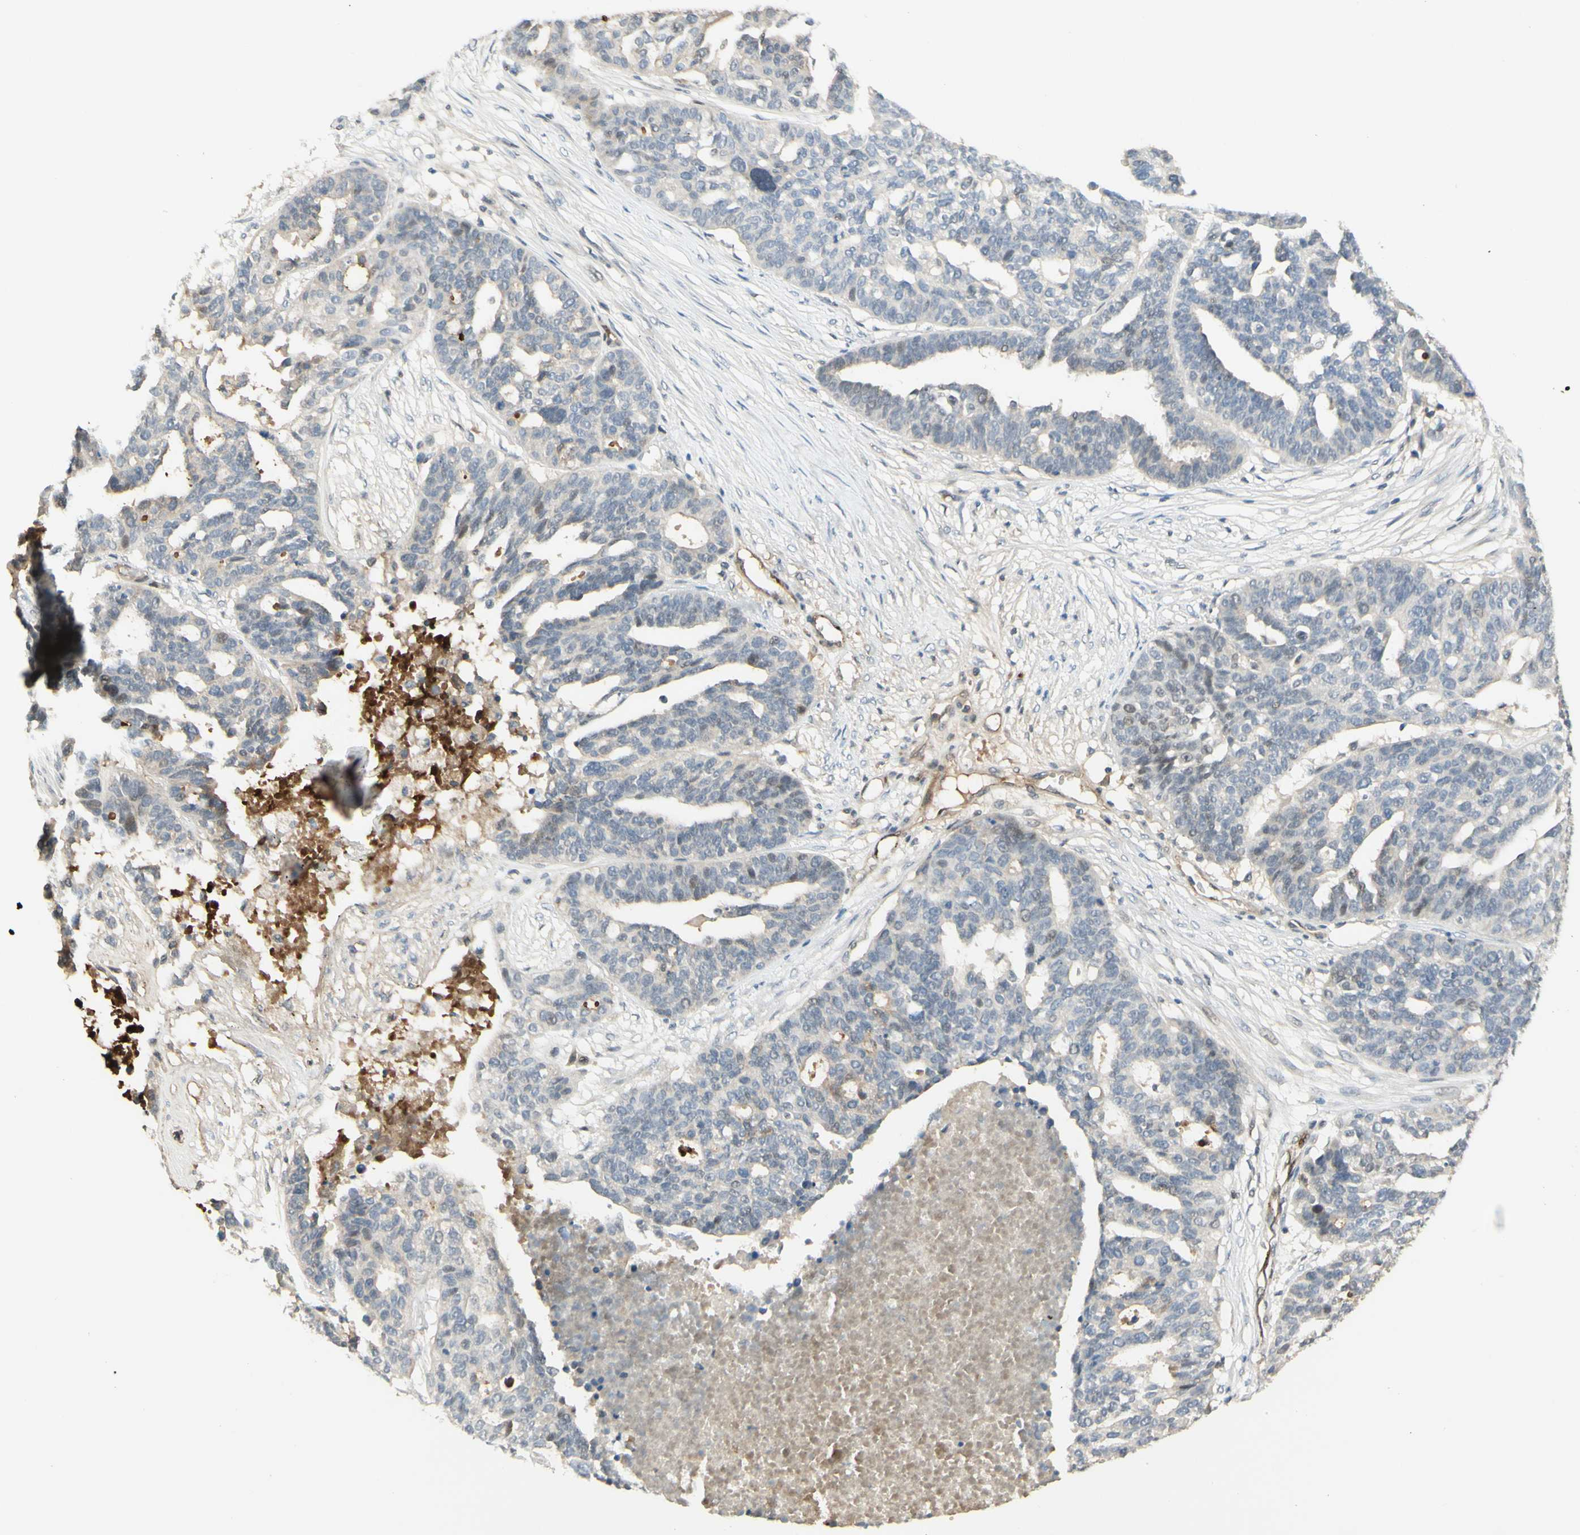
{"staining": {"intensity": "moderate", "quantity": "<25%", "location": "cytoplasmic/membranous"}, "tissue": "ovarian cancer", "cell_type": "Tumor cells", "image_type": "cancer", "snomed": [{"axis": "morphology", "description": "Cystadenocarcinoma, serous, NOS"}, {"axis": "topography", "description": "Ovary"}], "caption": "Ovarian cancer (serous cystadenocarcinoma) stained for a protein (brown) shows moderate cytoplasmic/membranous positive staining in about <25% of tumor cells.", "gene": "ANGPT2", "patient": {"sex": "female", "age": 59}}